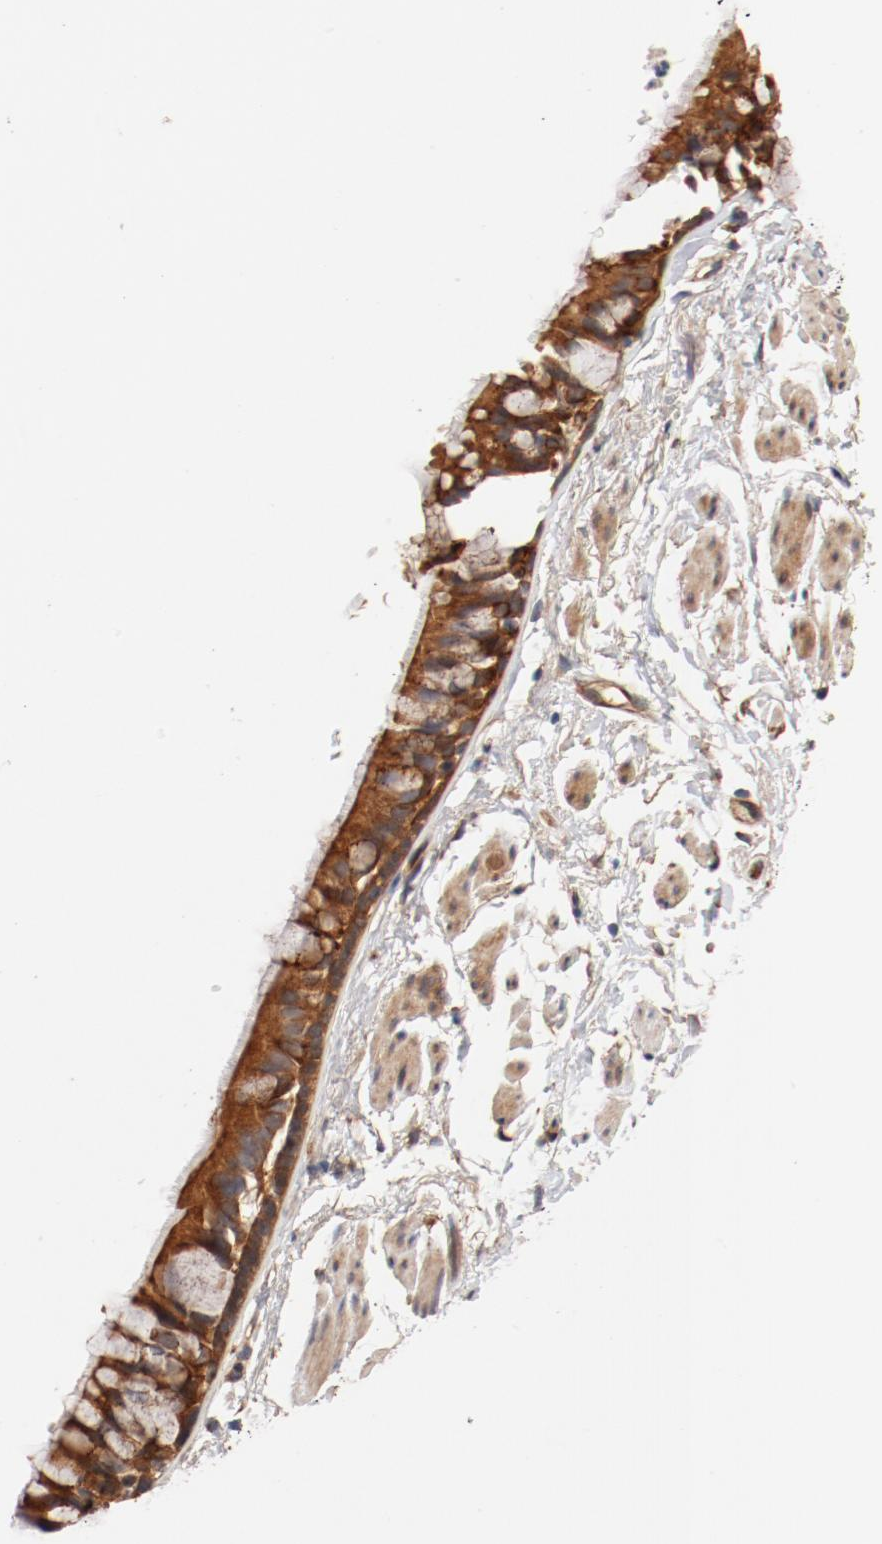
{"staining": {"intensity": "strong", "quantity": ">75%", "location": "cytoplasmic/membranous"}, "tissue": "bronchus", "cell_type": "Respiratory epithelial cells", "image_type": "normal", "snomed": [{"axis": "morphology", "description": "Normal tissue, NOS"}, {"axis": "topography", "description": "Bronchus"}], "caption": "Protein expression analysis of unremarkable human bronchus reveals strong cytoplasmic/membranous positivity in approximately >75% of respiratory epithelial cells.", "gene": "PITPNM2", "patient": {"sex": "female", "age": 73}}